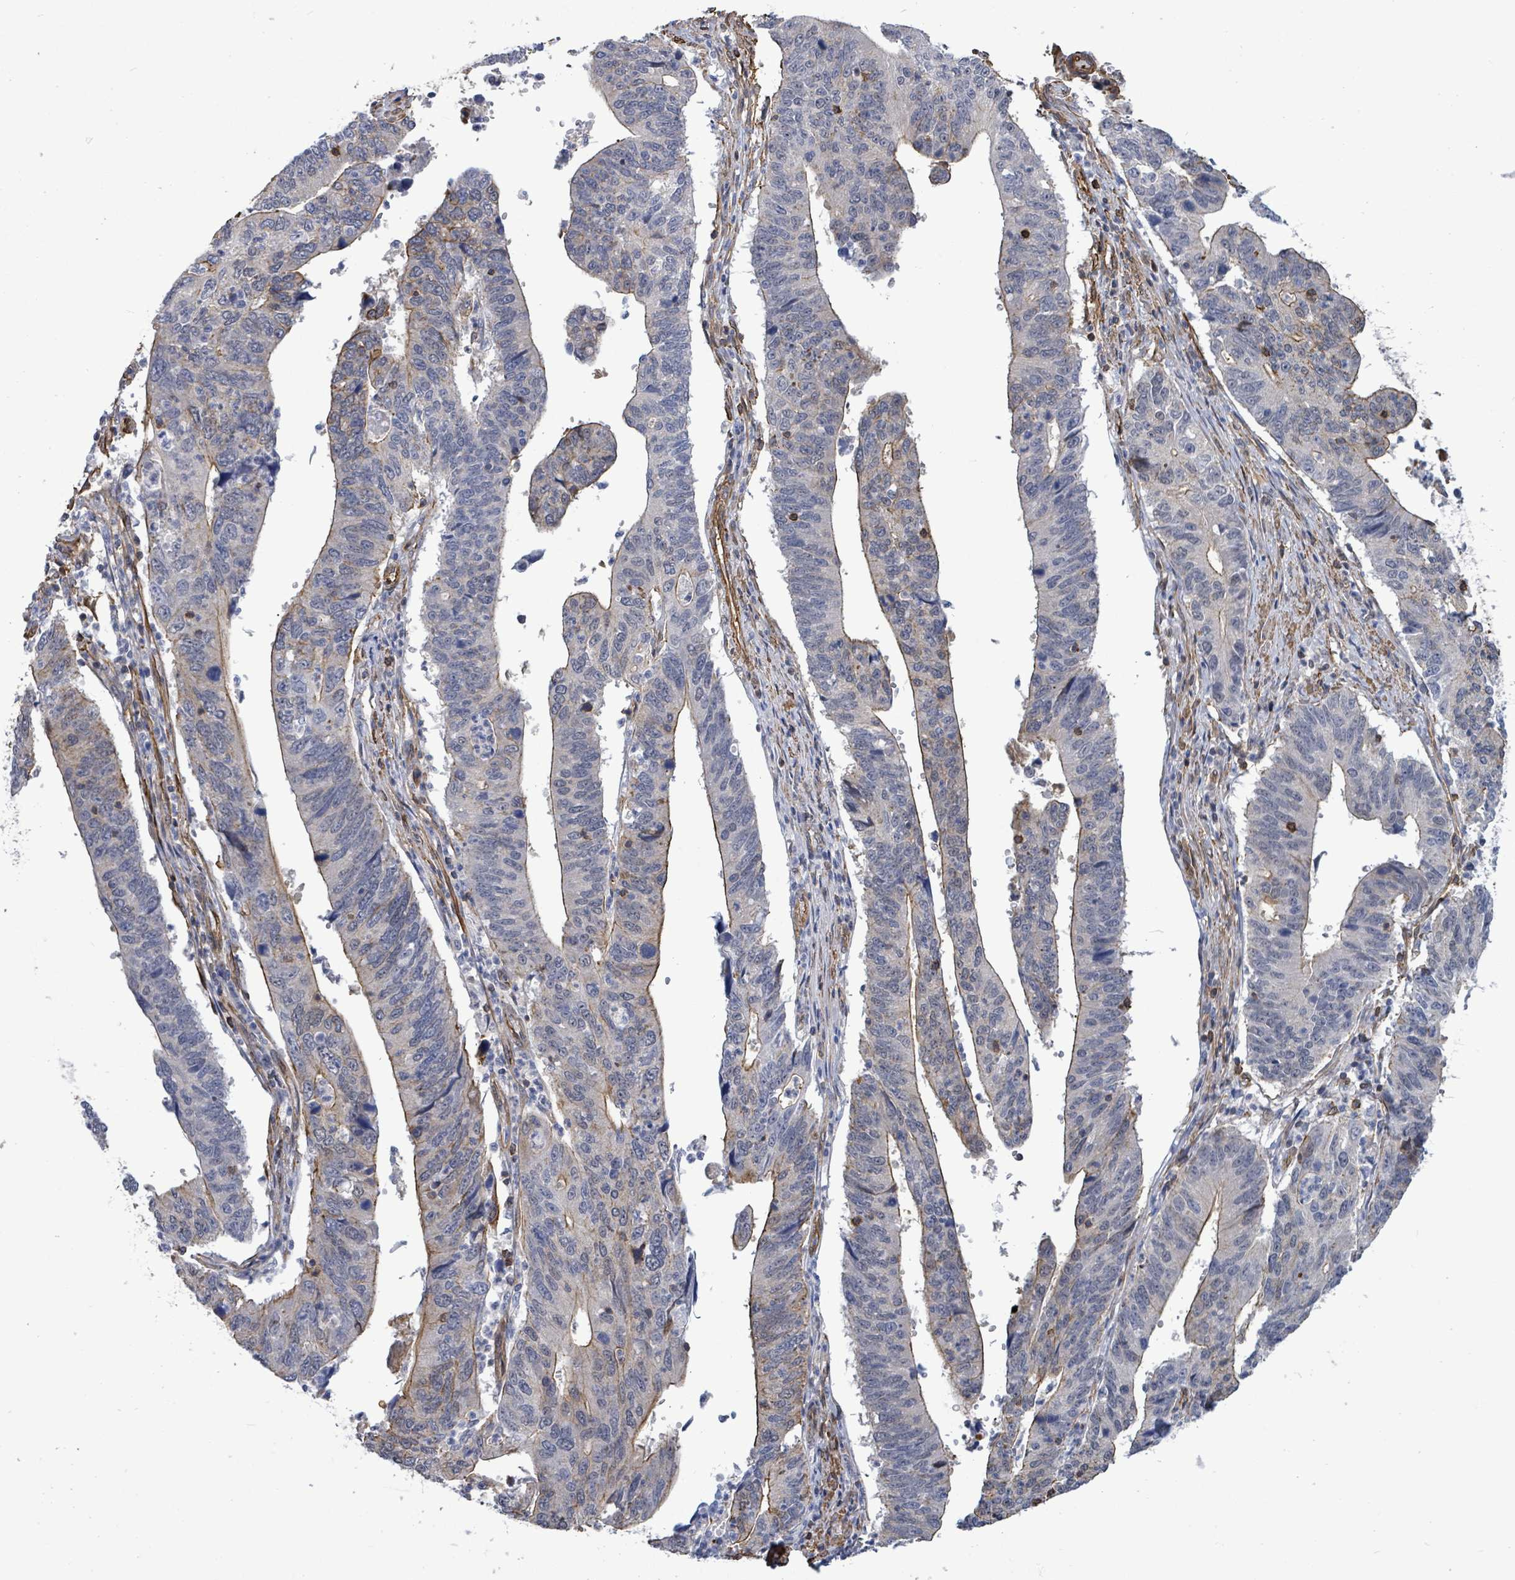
{"staining": {"intensity": "moderate", "quantity": "<25%", "location": "cytoplasmic/membranous"}, "tissue": "stomach cancer", "cell_type": "Tumor cells", "image_type": "cancer", "snomed": [{"axis": "morphology", "description": "Adenocarcinoma, NOS"}, {"axis": "topography", "description": "Stomach"}], "caption": "Moderate cytoplasmic/membranous positivity for a protein is present in approximately <25% of tumor cells of stomach cancer using immunohistochemistry (IHC).", "gene": "PRKRIP1", "patient": {"sex": "male", "age": 59}}